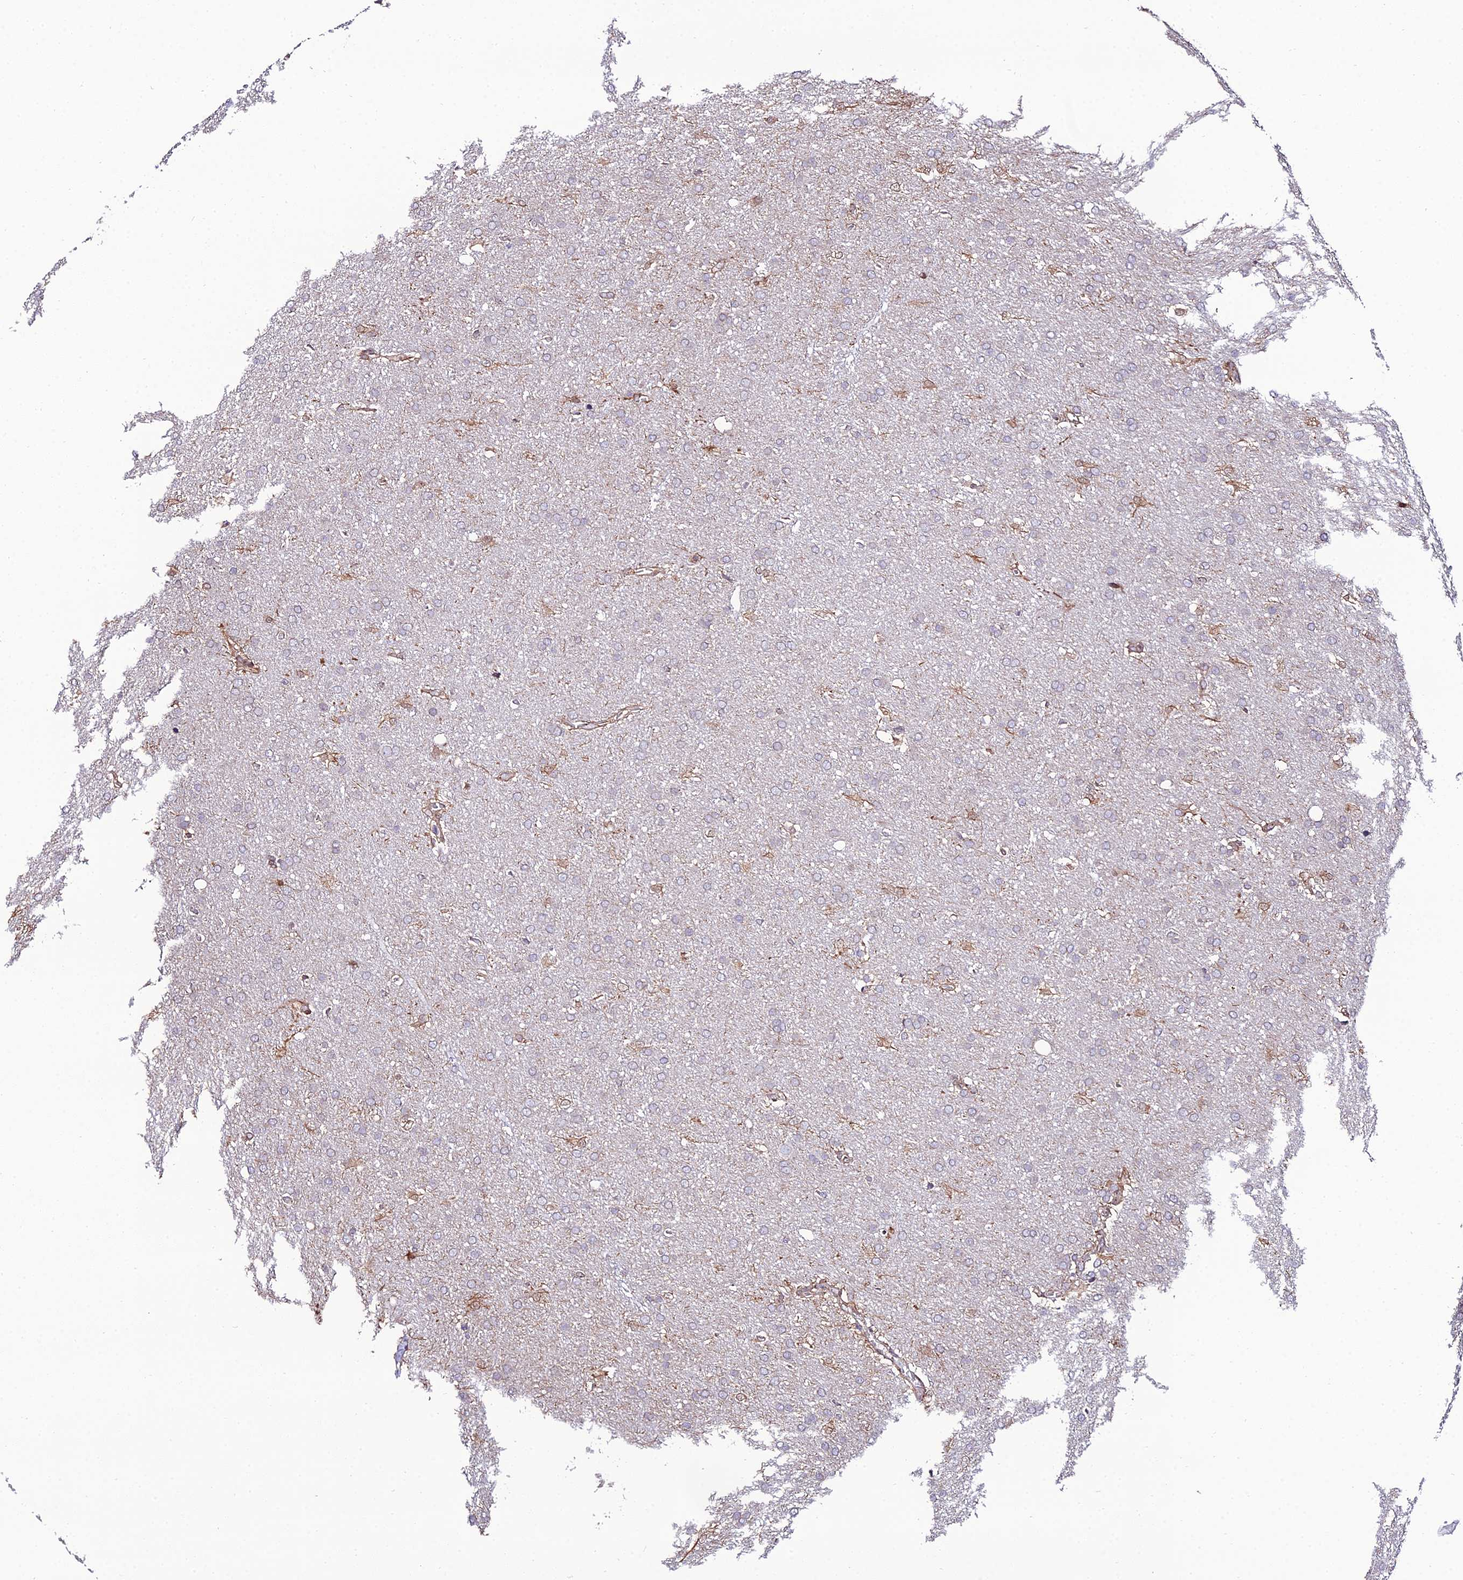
{"staining": {"intensity": "negative", "quantity": "none", "location": "none"}, "tissue": "glioma", "cell_type": "Tumor cells", "image_type": "cancer", "snomed": [{"axis": "morphology", "description": "Glioma, malignant, Low grade"}, {"axis": "topography", "description": "Brain"}], "caption": "Immunohistochemistry (IHC) image of neoplastic tissue: glioma stained with DAB reveals no significant protein staining in tumor cells. (DAB (3,3'-diaminobenzidine) immunohistochemistry (IHC), high magnification).", "gene": "DDX19A", "patient": {"sex": "female", "age": 32}}